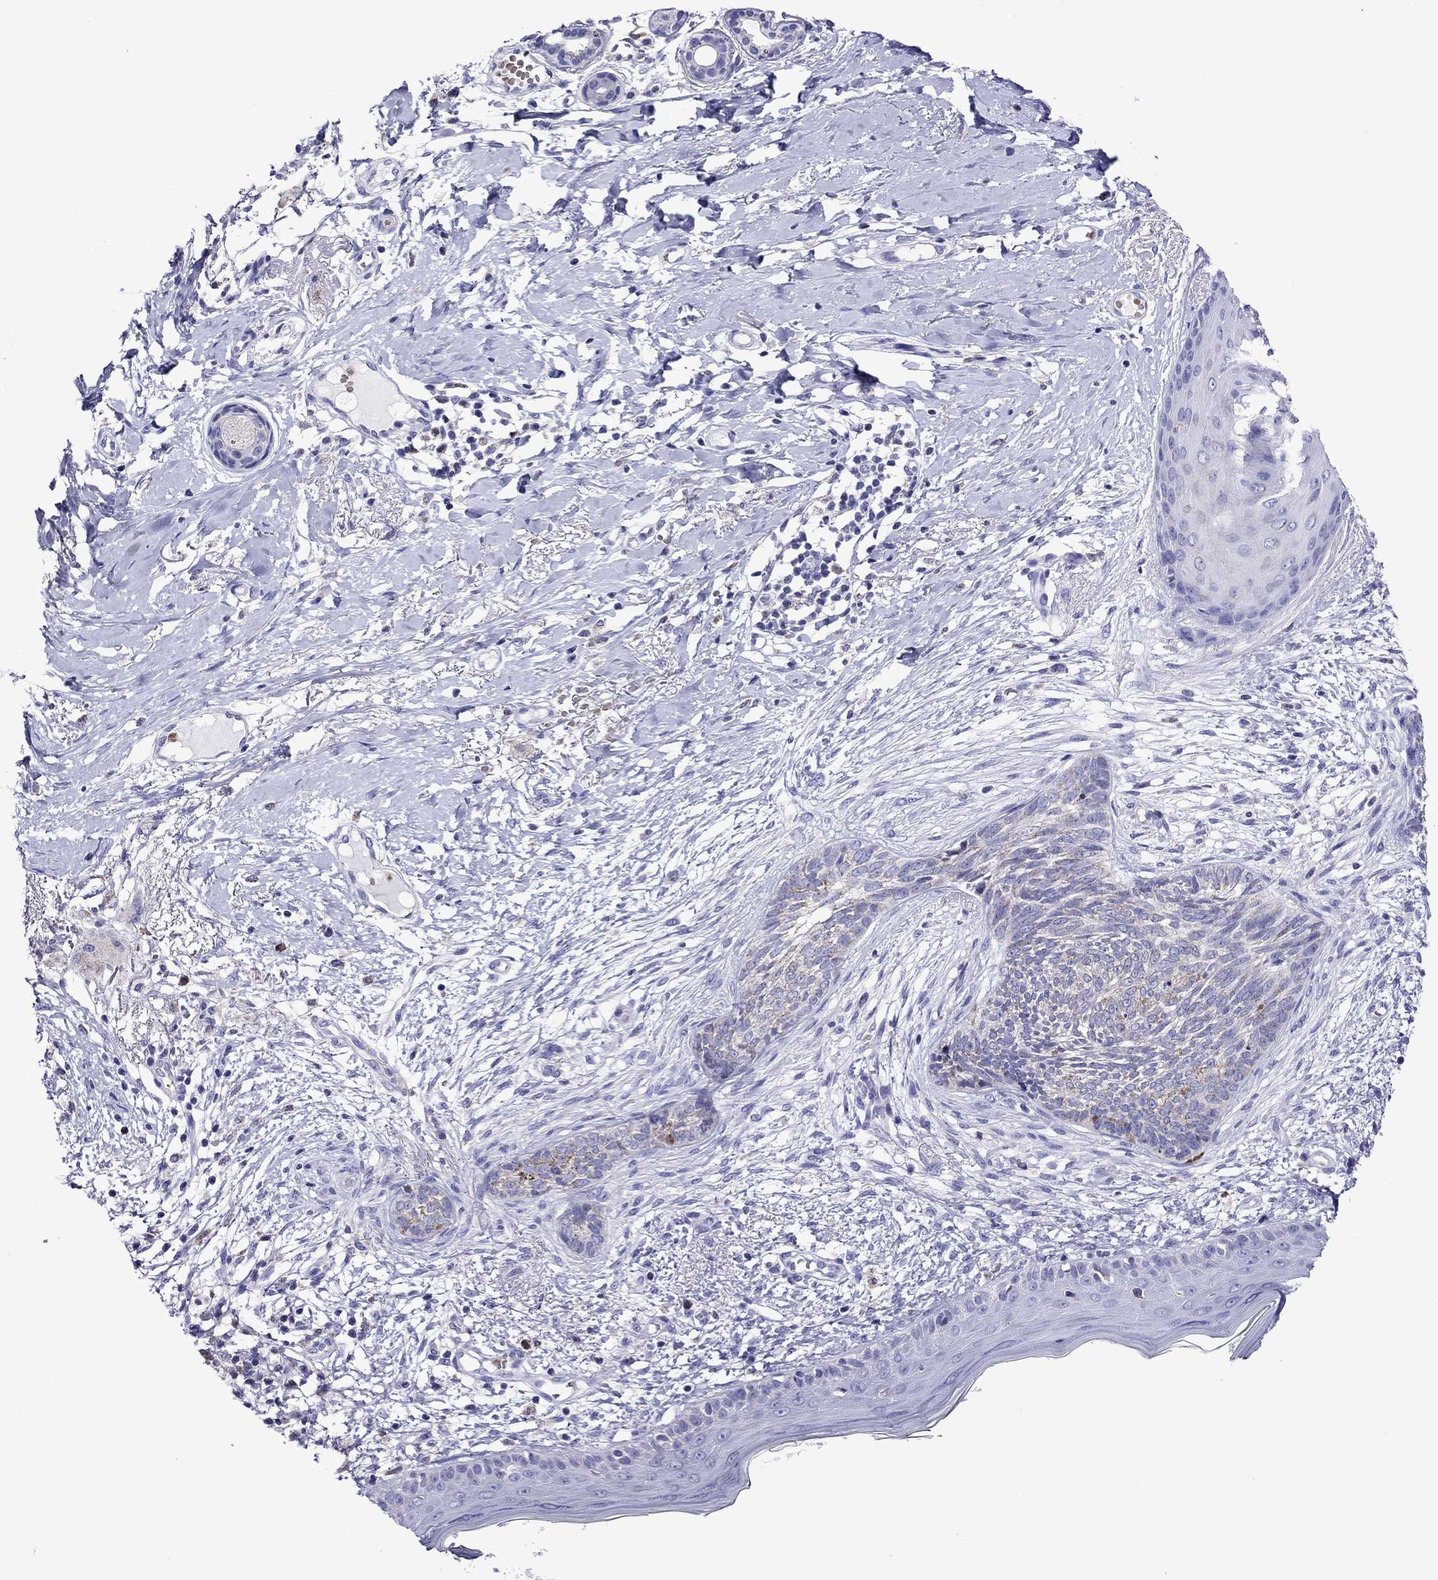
{"staining": {"intensity": "weak", "quantity": "<25%", "location": "cytoplasmic/membranous"}, "tissue": "skin cancer", "cell_type": "Tumor cells", "image_type": "cancer", "snomed": [{"axis": "morphology", "description": "Normal tissue, NOS"}, {"axis": "morphology", "description": "Basal cell carcinoma"}, {"axis": "topography", "description": "Skin"}], "caption": "The histopathology image displays no staining of tumor cells in skin basal cell carcinoma. (Brightfield microscopy of DAB immunohistochemistry (IHC) at high magnification).", "gene": "SCG2", "patient": {"sex": "male", "age": 84}}